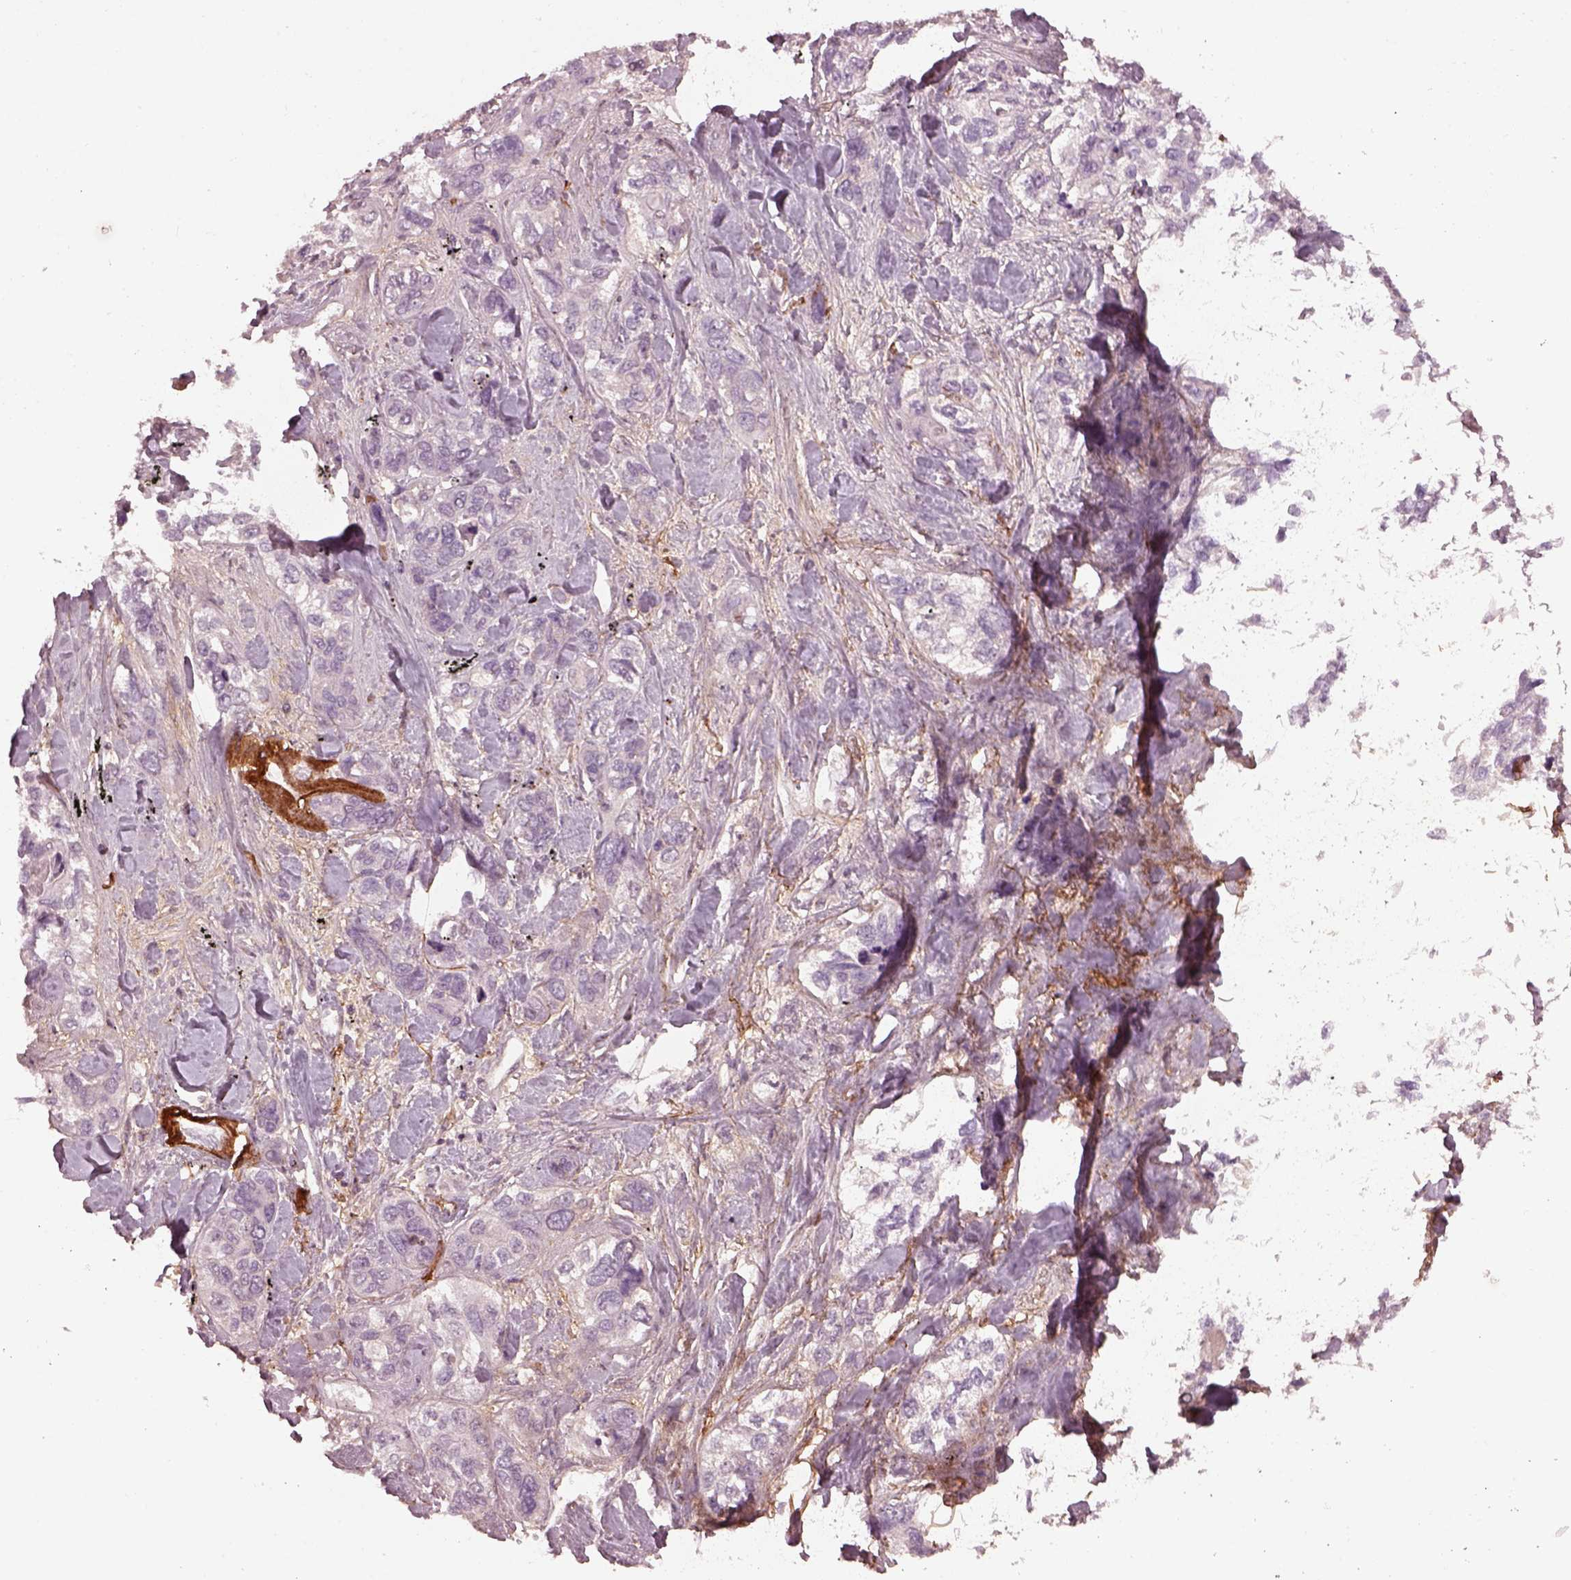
{"staining": {"intensity": "negative", "quantity": "none", "location": "none"}, "tissue": "lung cancer", "cell_type": "Tumor cells", "image_type": "cancer", "snomed": [{"axis": "morphology", "description": "Squamous cell carcinoma, NOS"}, {"axis": "topography", "description": "Lung"}], "caption": "Human lung cancer stained for a protein using immunohistochemistry exhibits no staining in tumor cells.", "gene": "EFEMP1", "patient": {"sex": "female", "age": 70}}